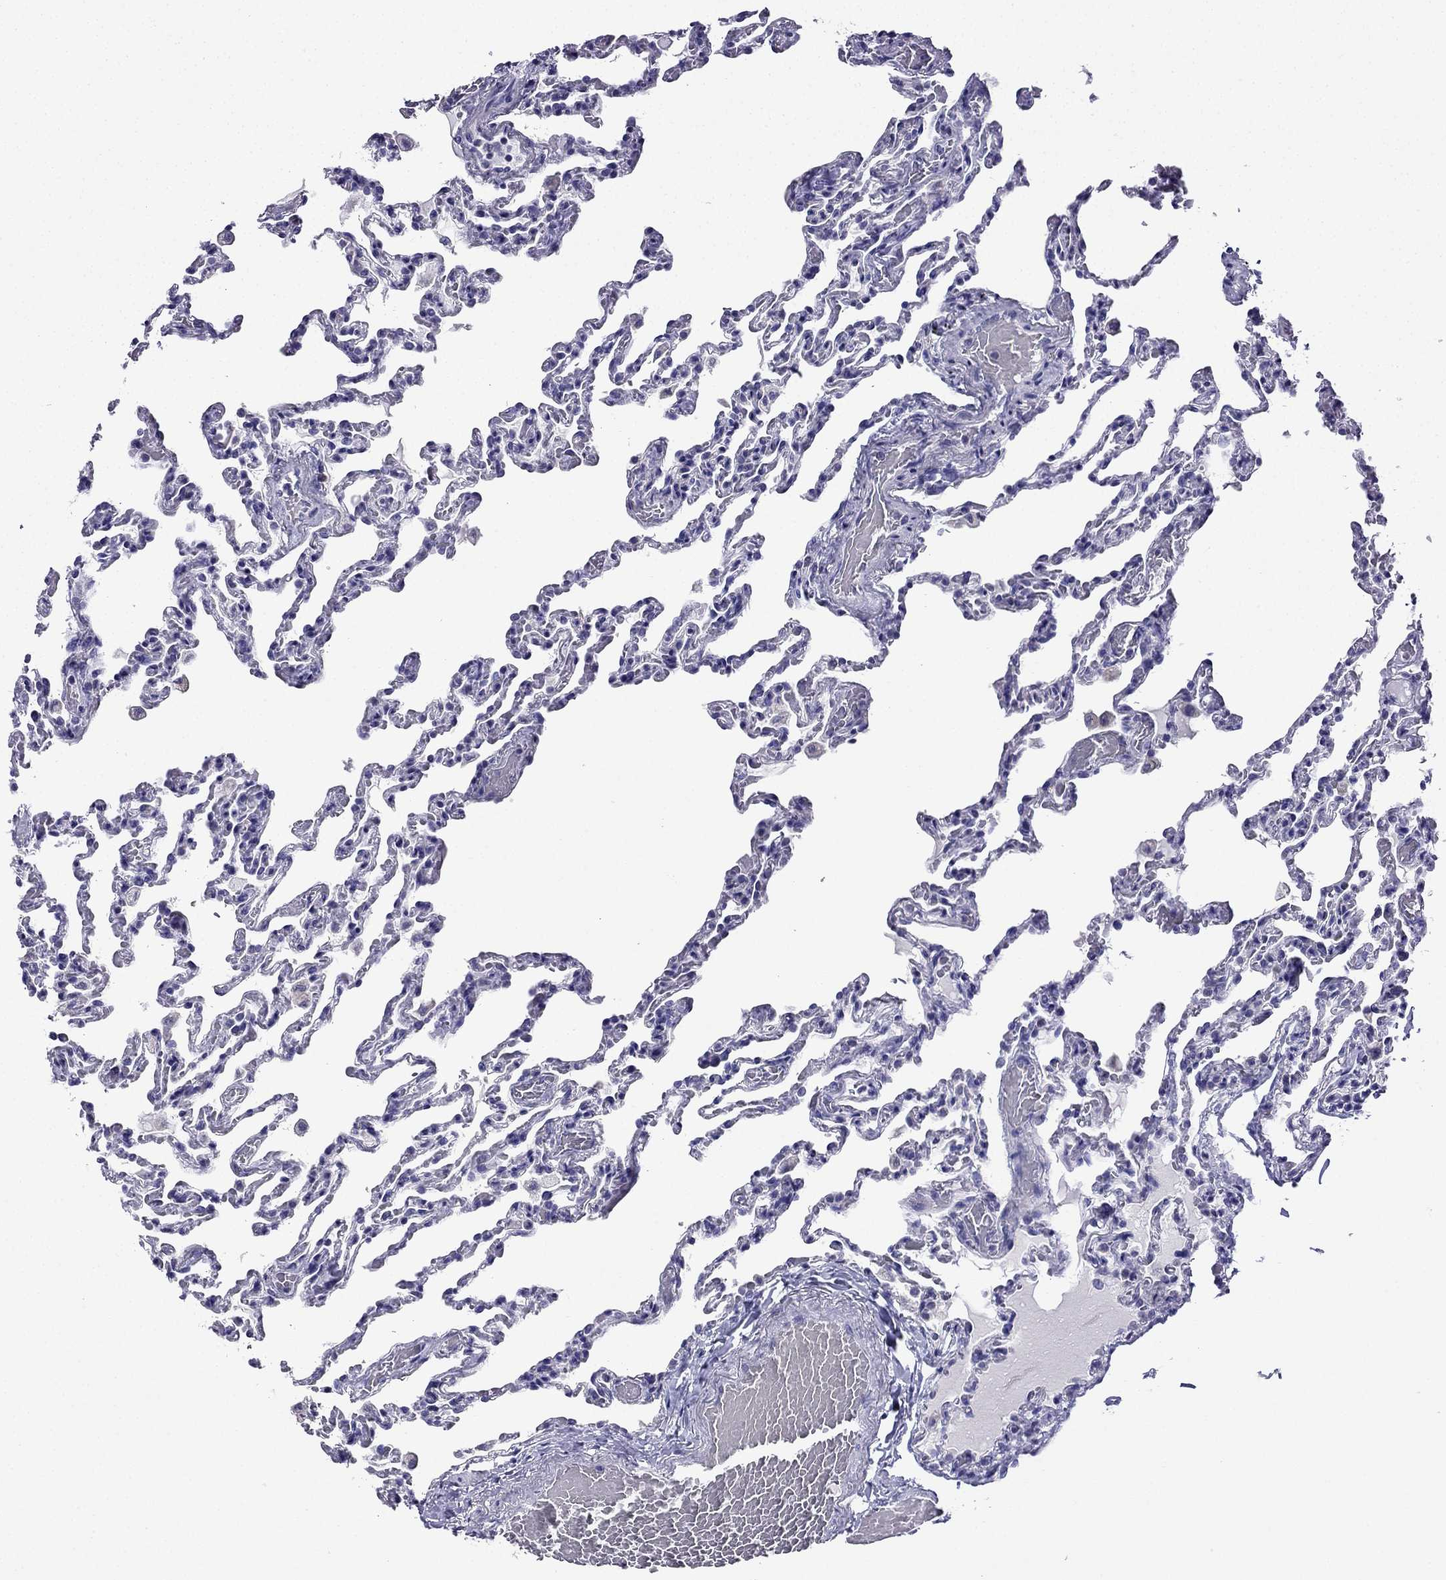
{"staining": {"intensity": "negative", "quantity": "none", "location": "none"}, "tissue": "lung", "cell_type": "Alveolar cells", "image_type": "normal", "snomed": [{"axis": "morphology", "description": "Normal tissue, NOS"}, {"axis": "topography", "description": "Lung"}], "caption": "This histopathology image is of benign lung stained with IHC to label a protein in brown with the nuclei are counter-stained blue. There is no staining in alveolar cells. (DAB (3,3'-diaminobenzidine) IHC visualized using brightfield microscopy, high magnification).", "gene": "KIF5A", "patient": {"sex": "female", "age": 43}}